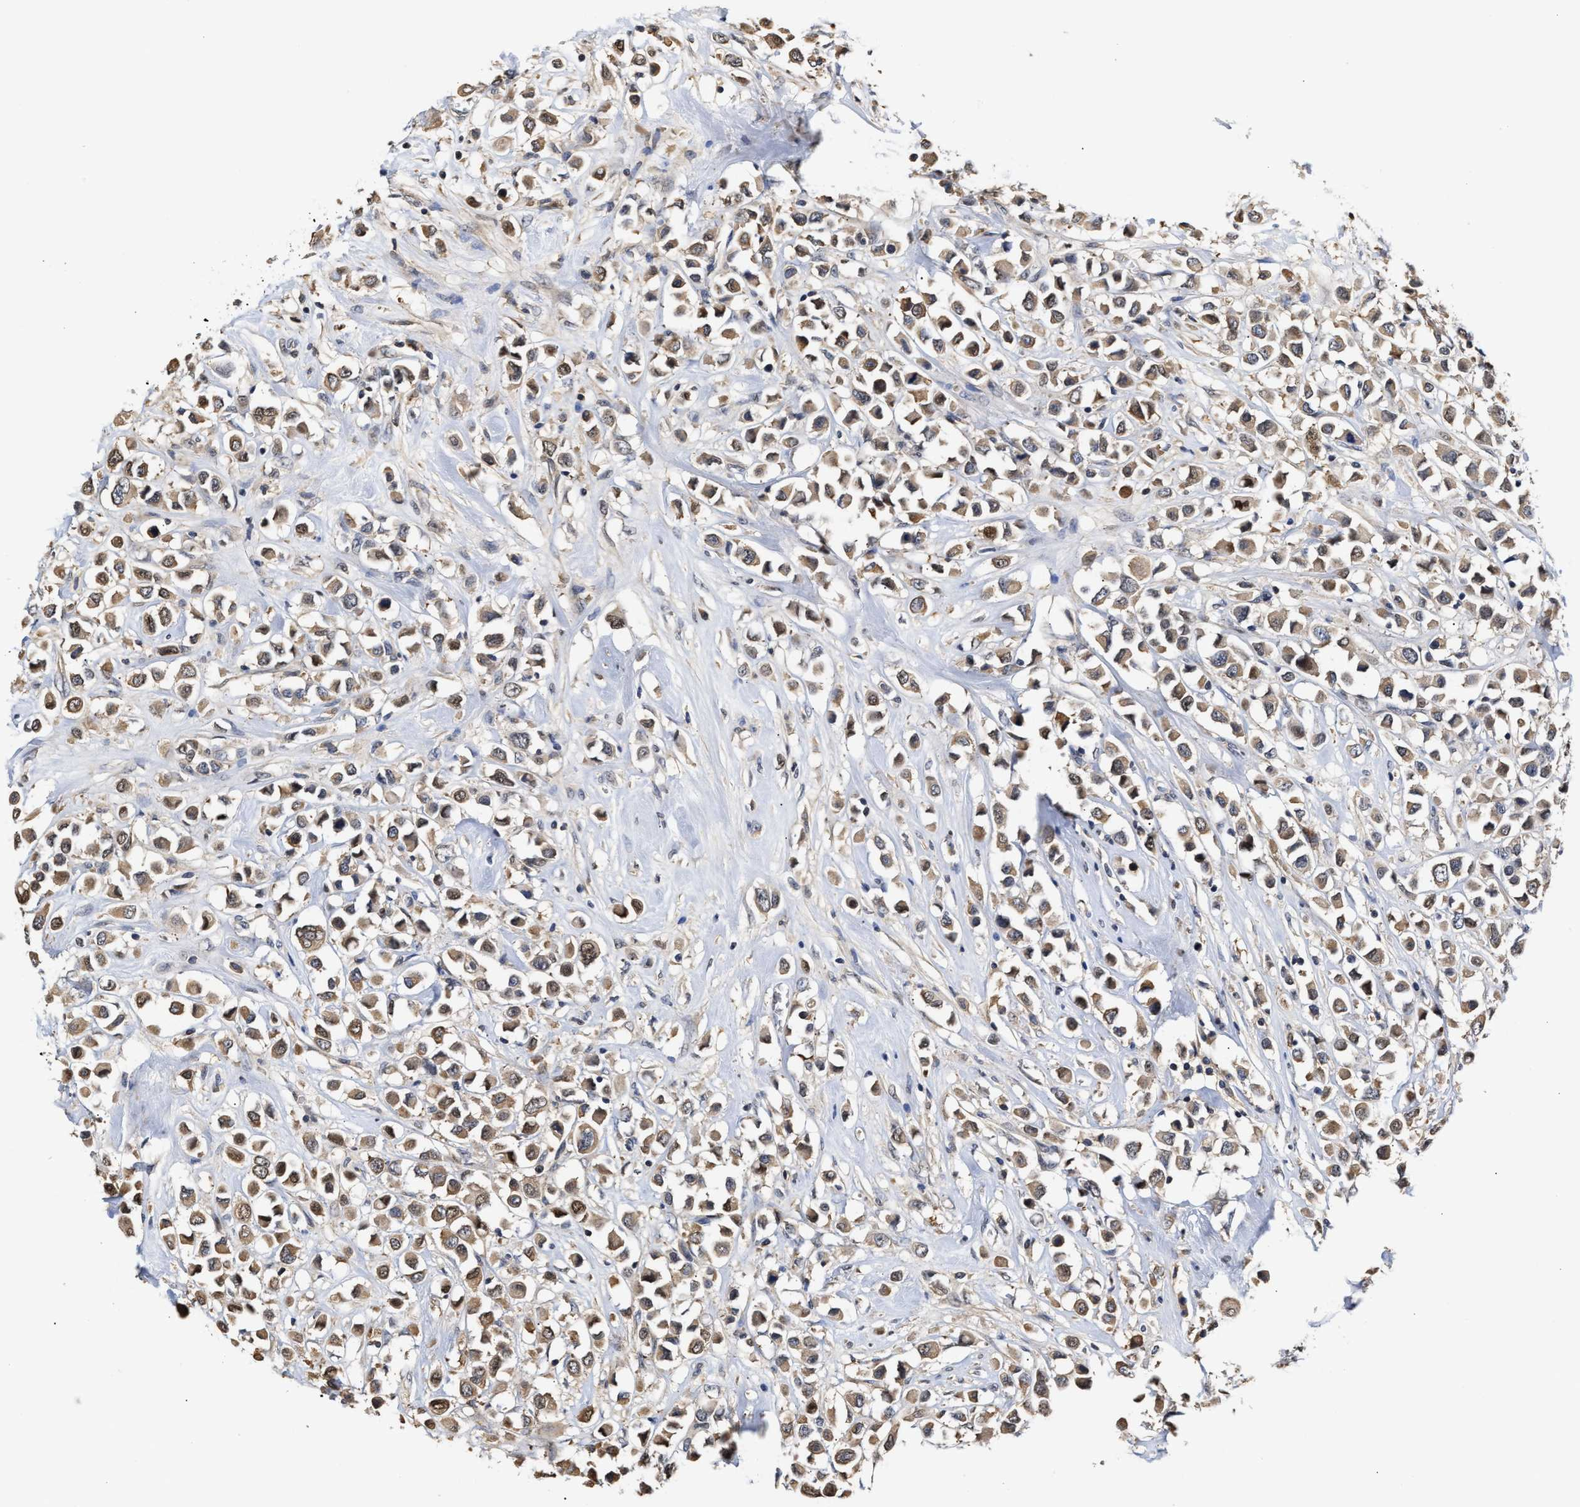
{"staining": {"intensity": "moderate", "quantity": ">75%", "location": "cytoplasmic/membranous"}, "tissue": "breast cancer", "cell_type": "Tumor cells", "image_type": "cancer", "snomed": [{"axis": "morphology", "description": "Duct carcinoma"}, {"axis": "topography", "description": "Breast"}], "caption": "High-magnification brightfield microscopy of breast cancer (infiltrating ductal carcinoma) stained with DAB (brown) and counterstained with hematoxylin (blue). tumor cells exhibit moderate cytoplasmic/membranous positivity is appreciated in about>75% of cells.", "gene": "KLHDC1", "patient": {"sex": "female", "age": 61}}